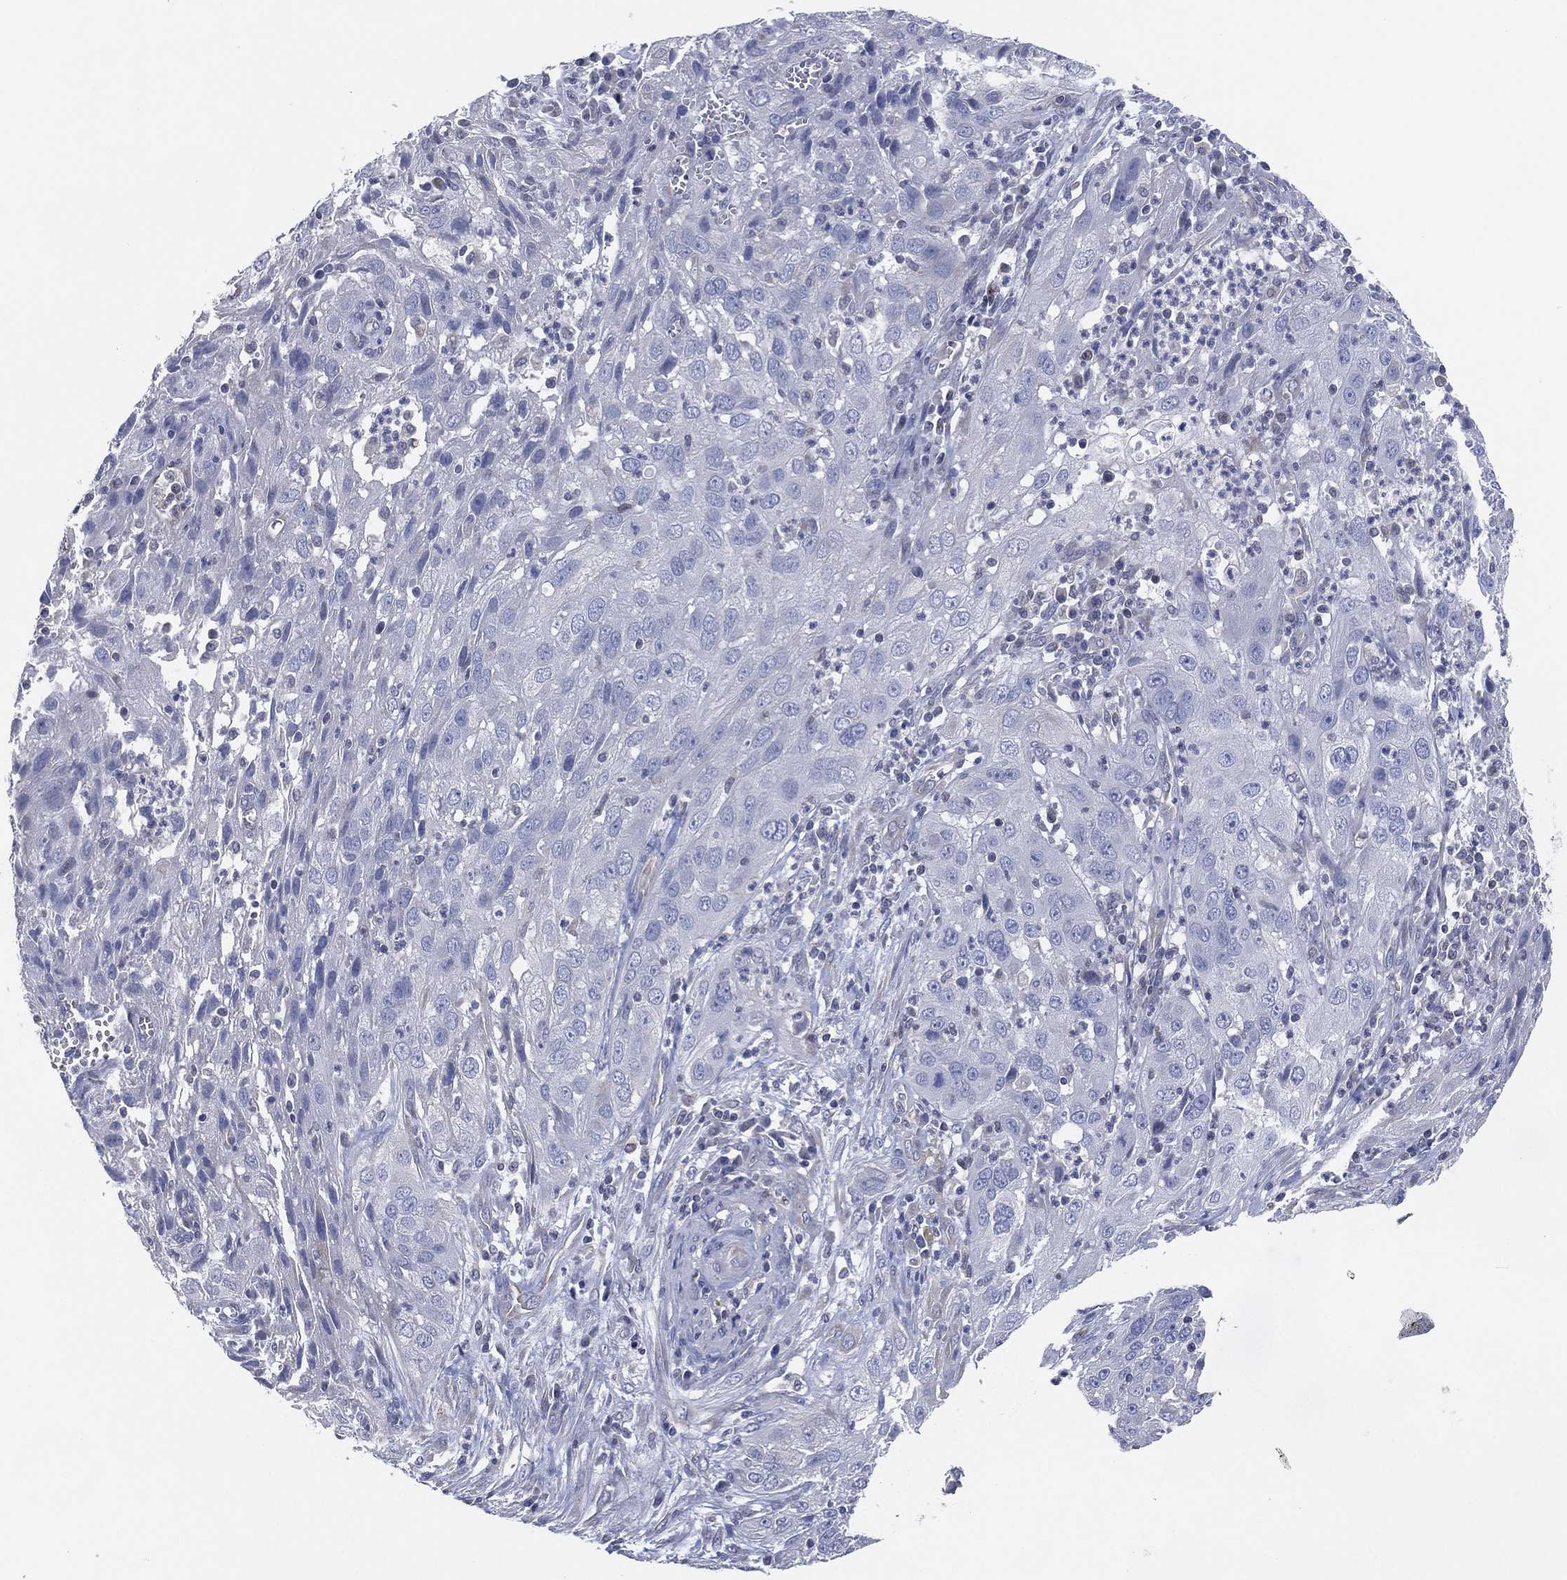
{"staining": {"intensity": "negative", "quantity": "none", "location": "none"}, "tissue": "cervical cancer", "cell_type": "Tumor cells", "image_type": "cancer", "snomed": [{"axis": "morphology", "description": "Squamous cell carcinoma, NOS"}, {"axis": "topography", "description": "Cervix"}], "caption": "A micrograph of cervical cancer stained for a protein shows no brown staining in tumor cells. (Brightfield microscopy of DAB (3,3'-diaminobenzidine) immunohistochemistry at high magnification).", "gene": "CFTR", "patient": {"sex": "female", "age": 32}}